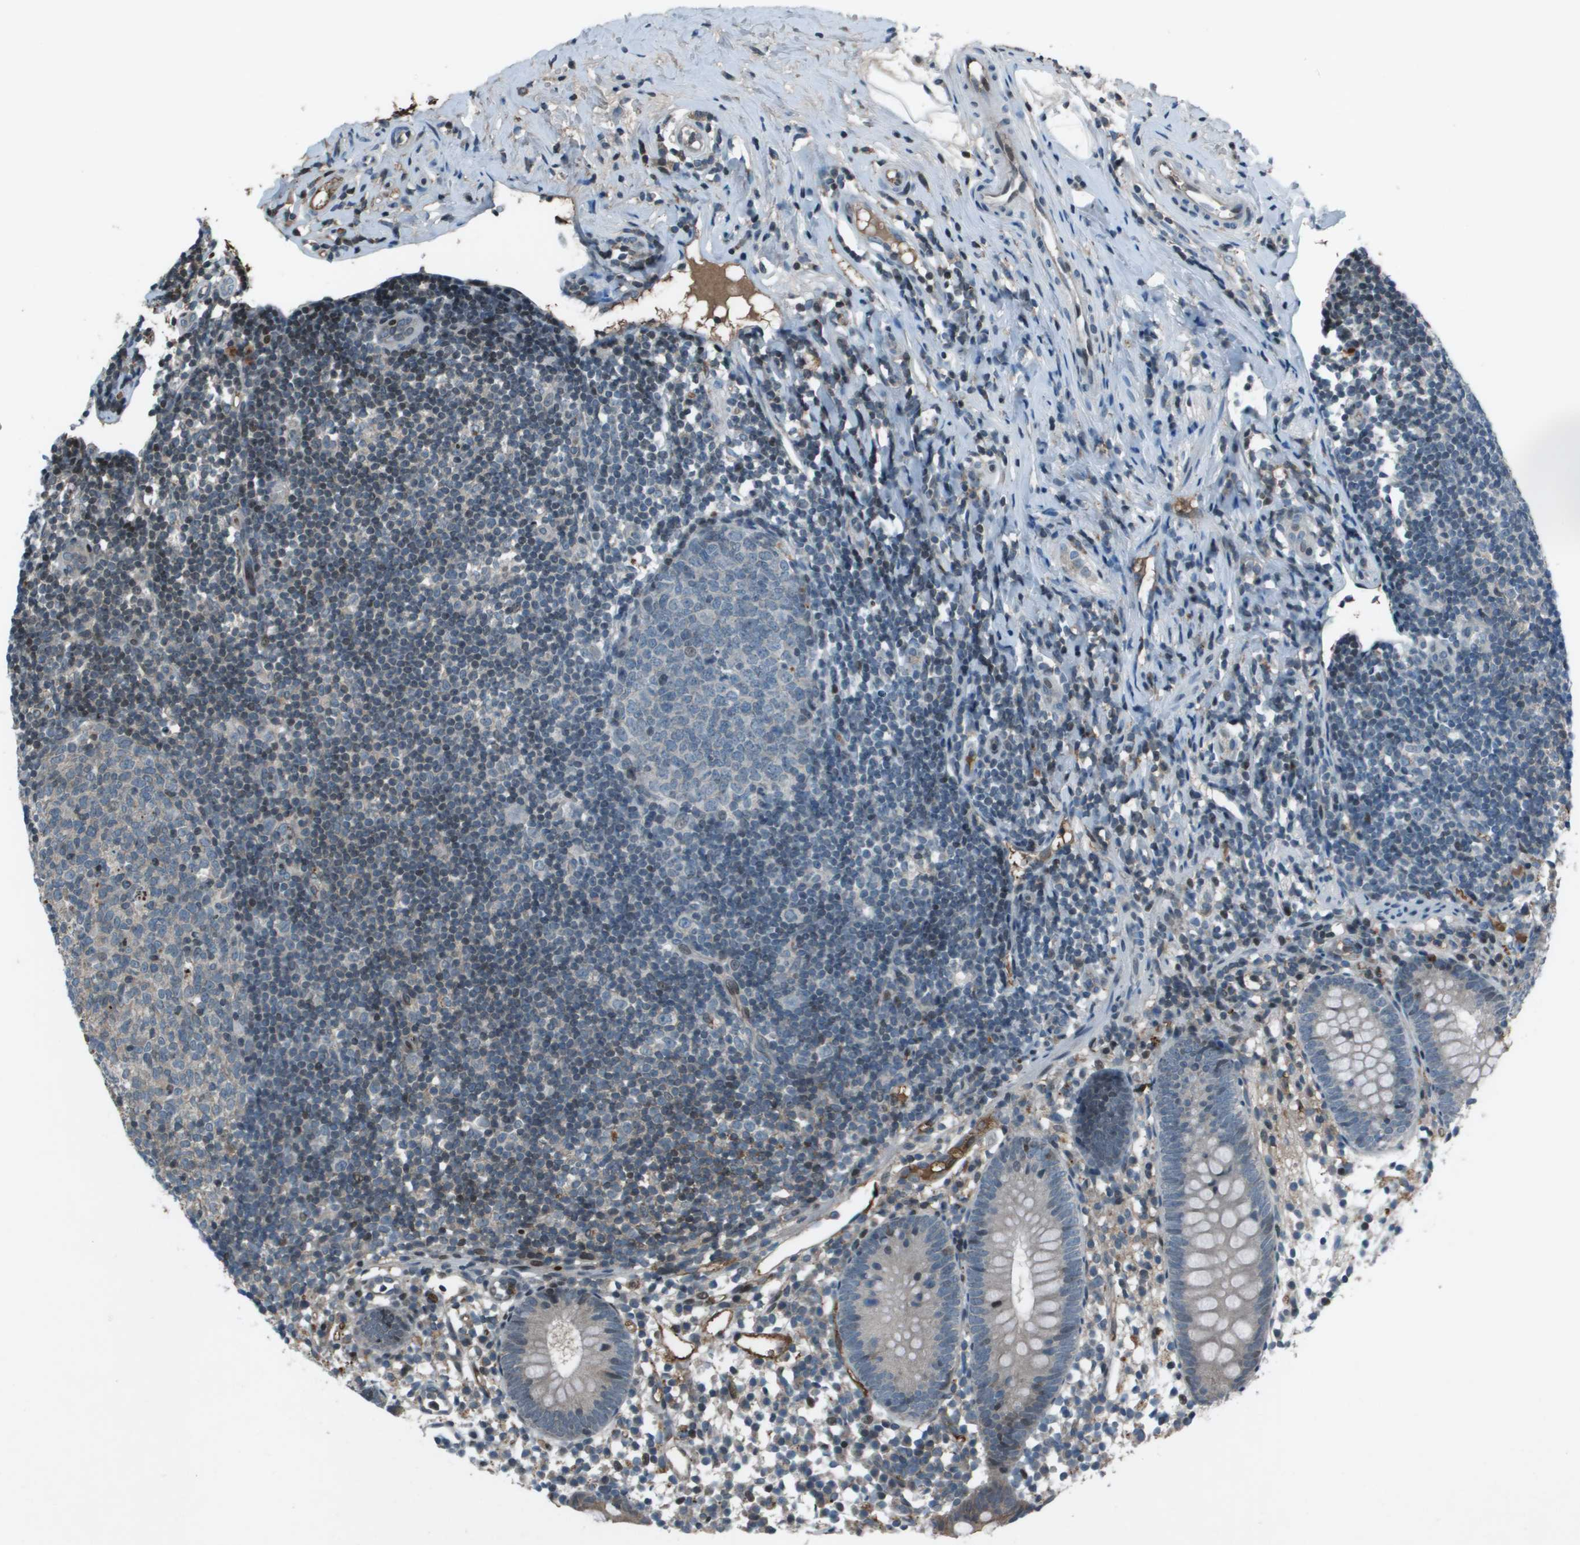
{"staining": {"intensity": "negative", "quantity": "none", "location": "none"}, "tissue": "appendix", "cell_type": "Glandular cells", "image_type": "normal", "snomed": [{"axis": "morphology", "description": "Normal tissue, NOS"}, {"axis": "topography", "description": "Appendix"}], "caption": "Glandular cells are negative for protein expression in unremarkable human appendix. (DAB (3,3'-diaminobenzidine) immunohistochemistry, high magnification).", "gene": "CXCL12", "patient": {"sex": "female", "age": 20}}